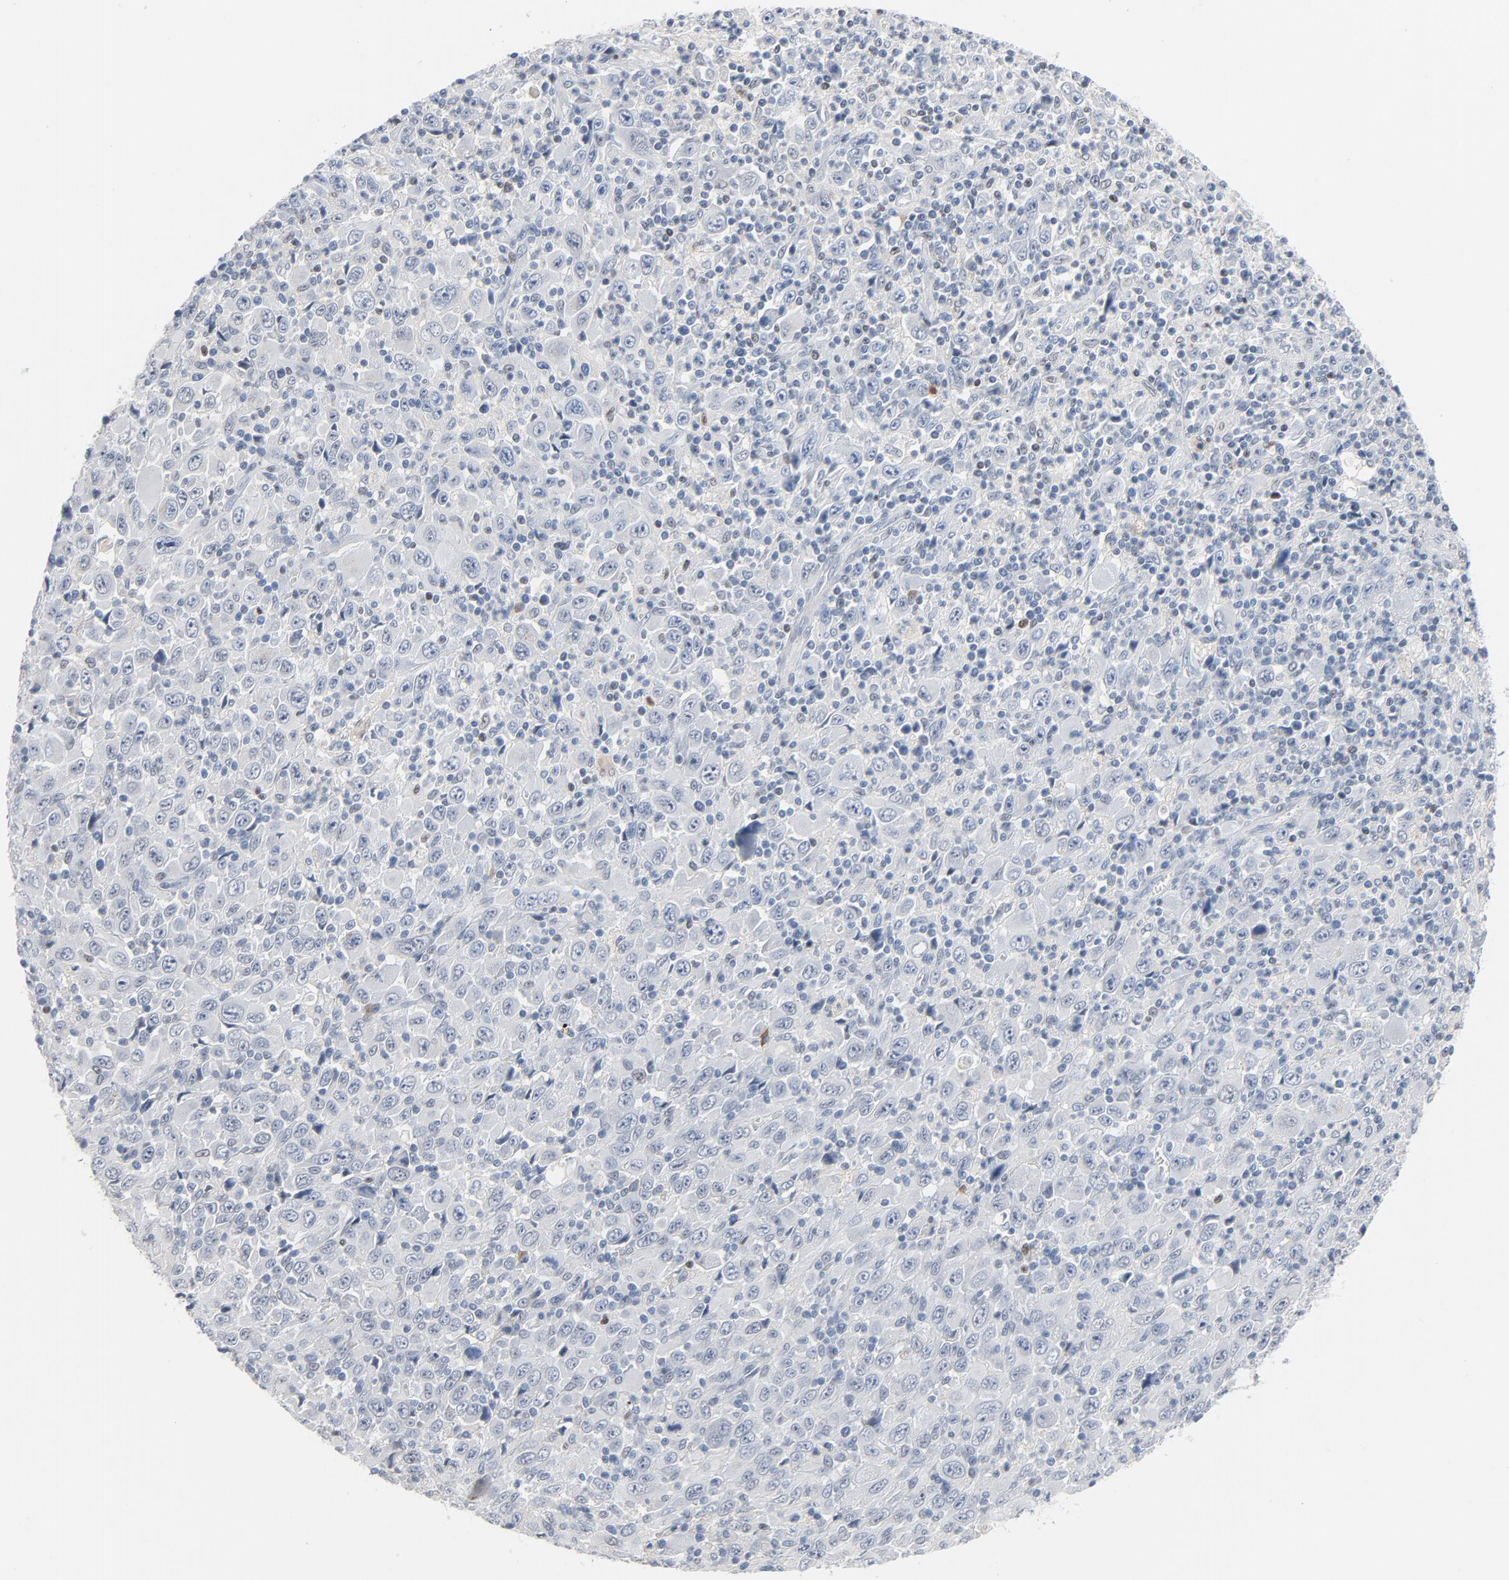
{"staining": {"intensity": "negative", "quantity": "none", "location": "none"}, "tissue": "melanoma", "cell_type": "Tumor cells", "image_type": "cancer", "snomed": [{"axis": "morphology", "description": "Malignant melanoma, Metastatic site"}, {"axis": "topography", "description": "Skin"}], "caption": "Immunohistochemistry photomicrograph of neoplastic tissue: human melanoma stained with DAB displays no significant protein staining in tumor cells.", "gene": "FOXP1", "patient": {"sex": "female", "age": 56}}